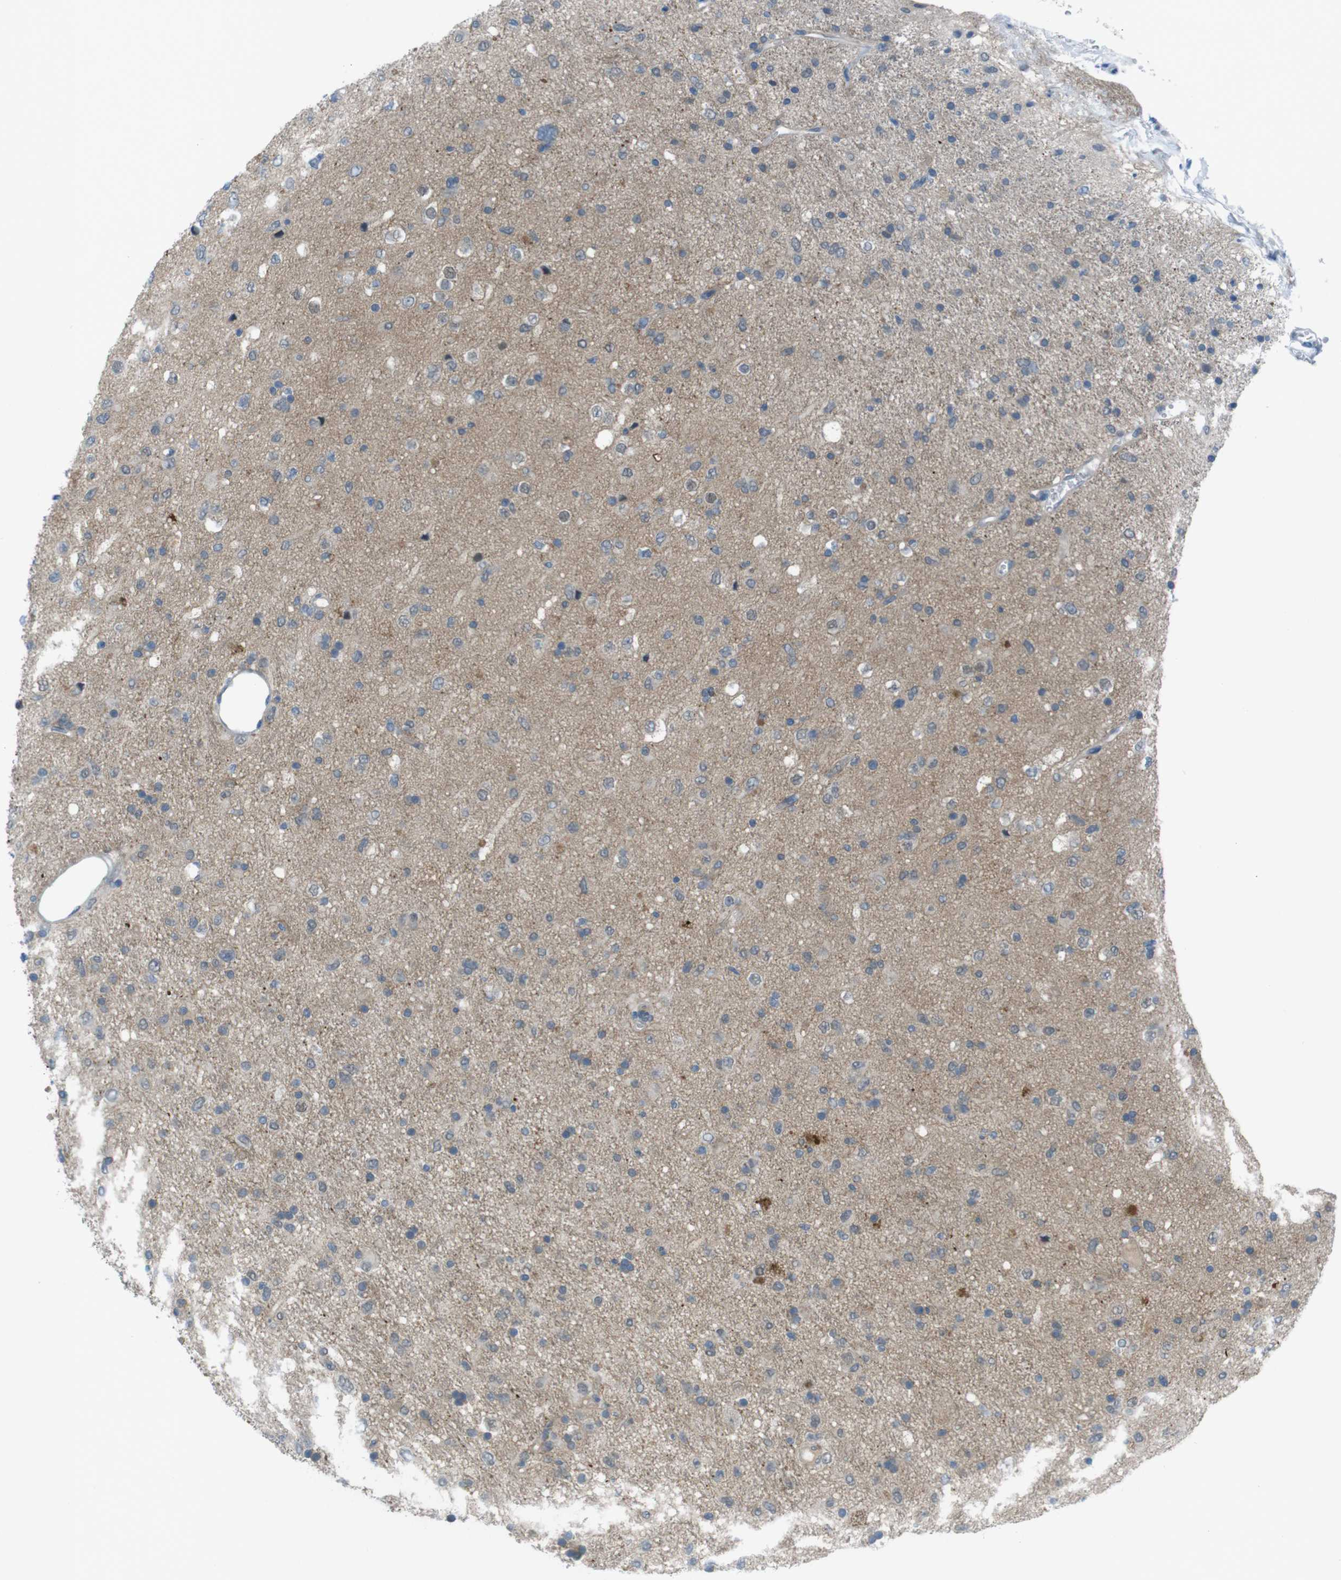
{"staining": {"intensity": "weak", "quantity": "25%-75%", "location": "cytoplasmic/membranous"}, "tissue": "glioma", "cell_type": "Tumor cells", "image_type": "cancer", "snomed": [{"axis": "morphology", "description": "Glioma, malignant, Low grade"}, {"axis": "topography", "description": "Brain"}], "caption": "A high-resolution photomicrograph shows immunohistochemistry (IHC) staining of glioma, which demonstrates weak cytoplasmic/membranous expression in approximately 25%-75% of tumor cells. The protein of interest is stained brown, and the nuclei are stained in blue (DAB (3,3'-diaminobenzidine) IHC with brightfield microscopy, high magnification).", "gene": "ZDHHC20", "patient": {"sex": "male", "age": 77}}